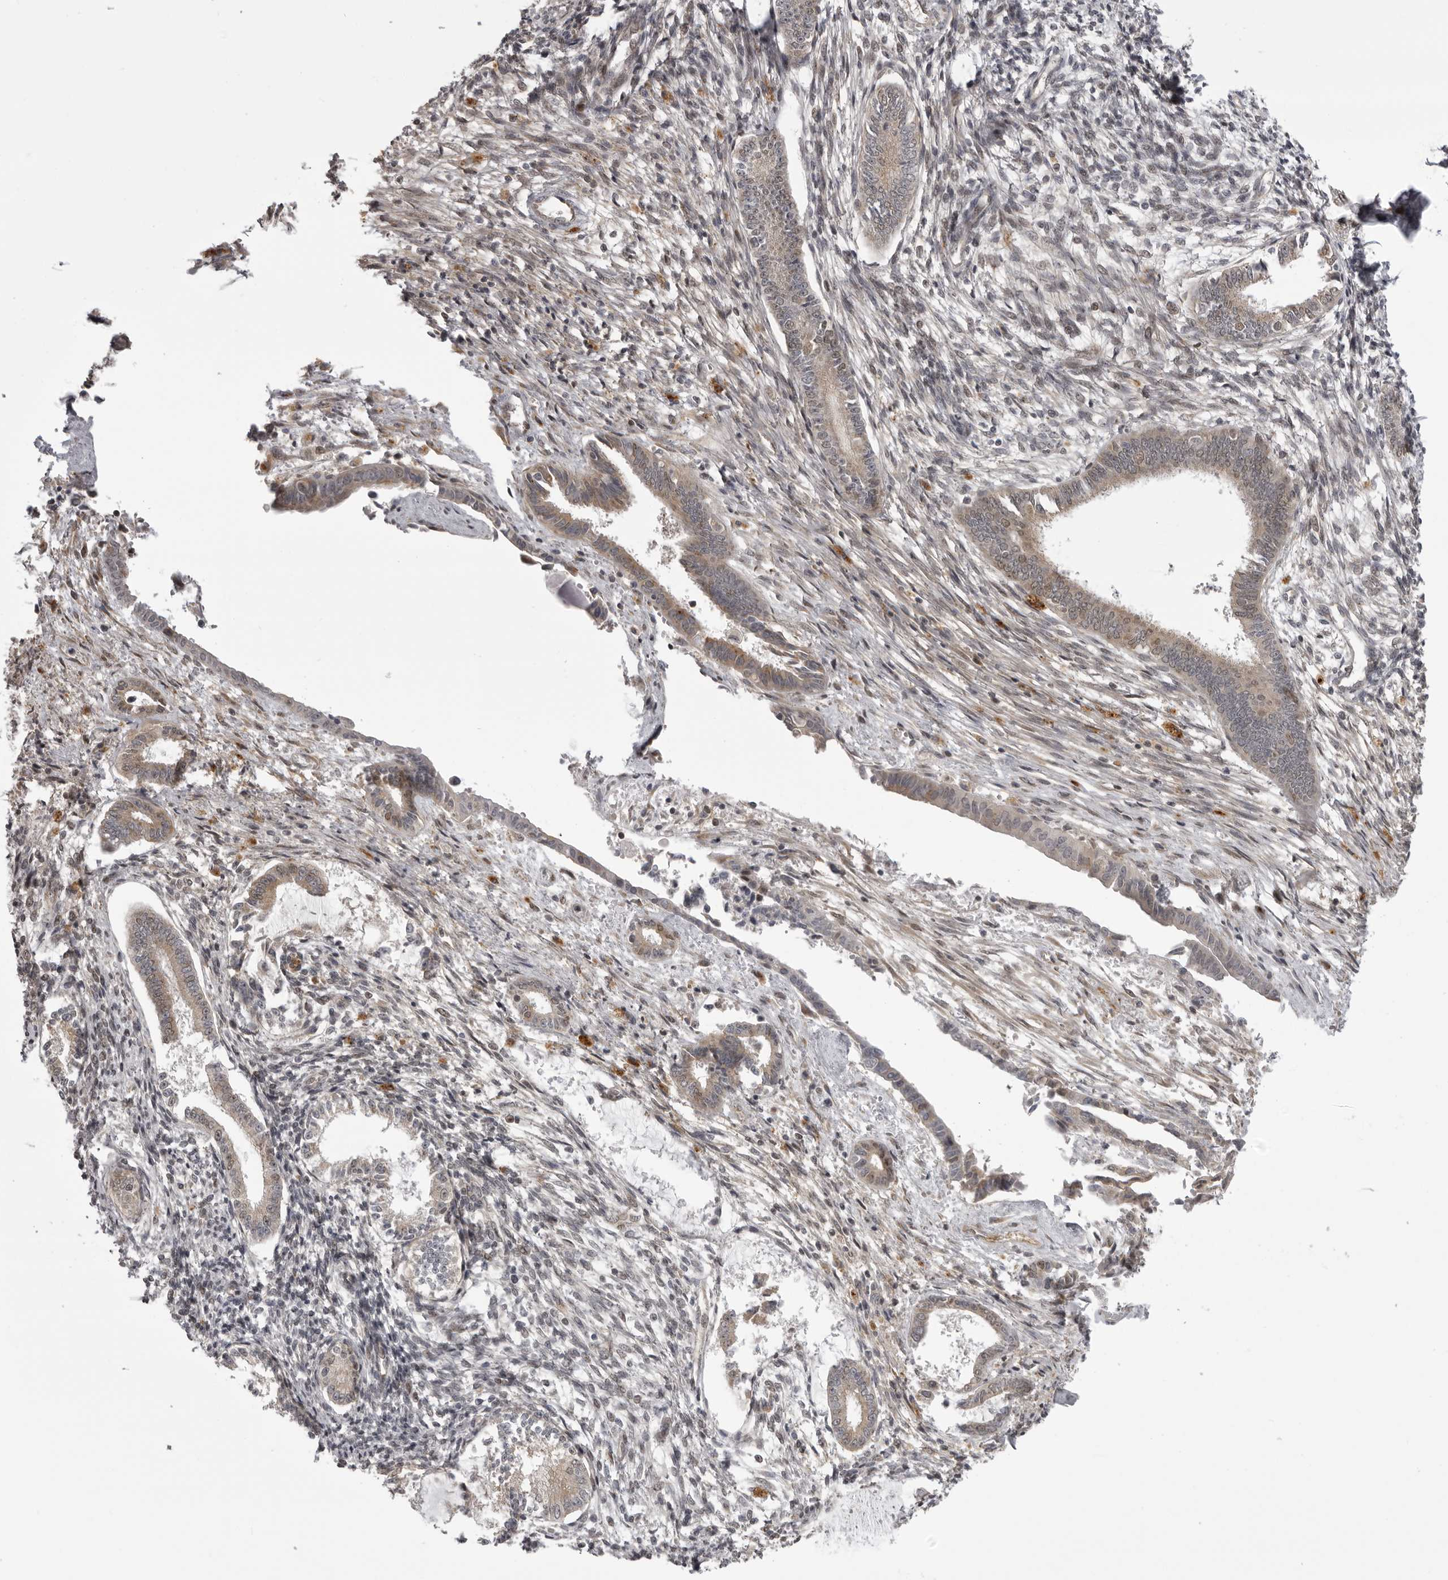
{"staining": {"intensity": "negative", "quantity": "none", "location": "none"}, "tissue": "endometrium", "cell_type": "Cells in endometrial stroma", "image_type": "normal", "snomed": [{"axis": "morphology", "description": "Normal tissue, NOS"}, {"axis": "topography", "description": "Endometrium"}], "caption": "An IHC image of unremarkable endometrium is shown. There is no staining in cells in endometrial stroma of endometrium. (DAB (3,3'-diaminobenzidine) immunohistochemistry, high magnification).", "gene": "C1orf109", "patient": {"sex": "female", "age": 56}}